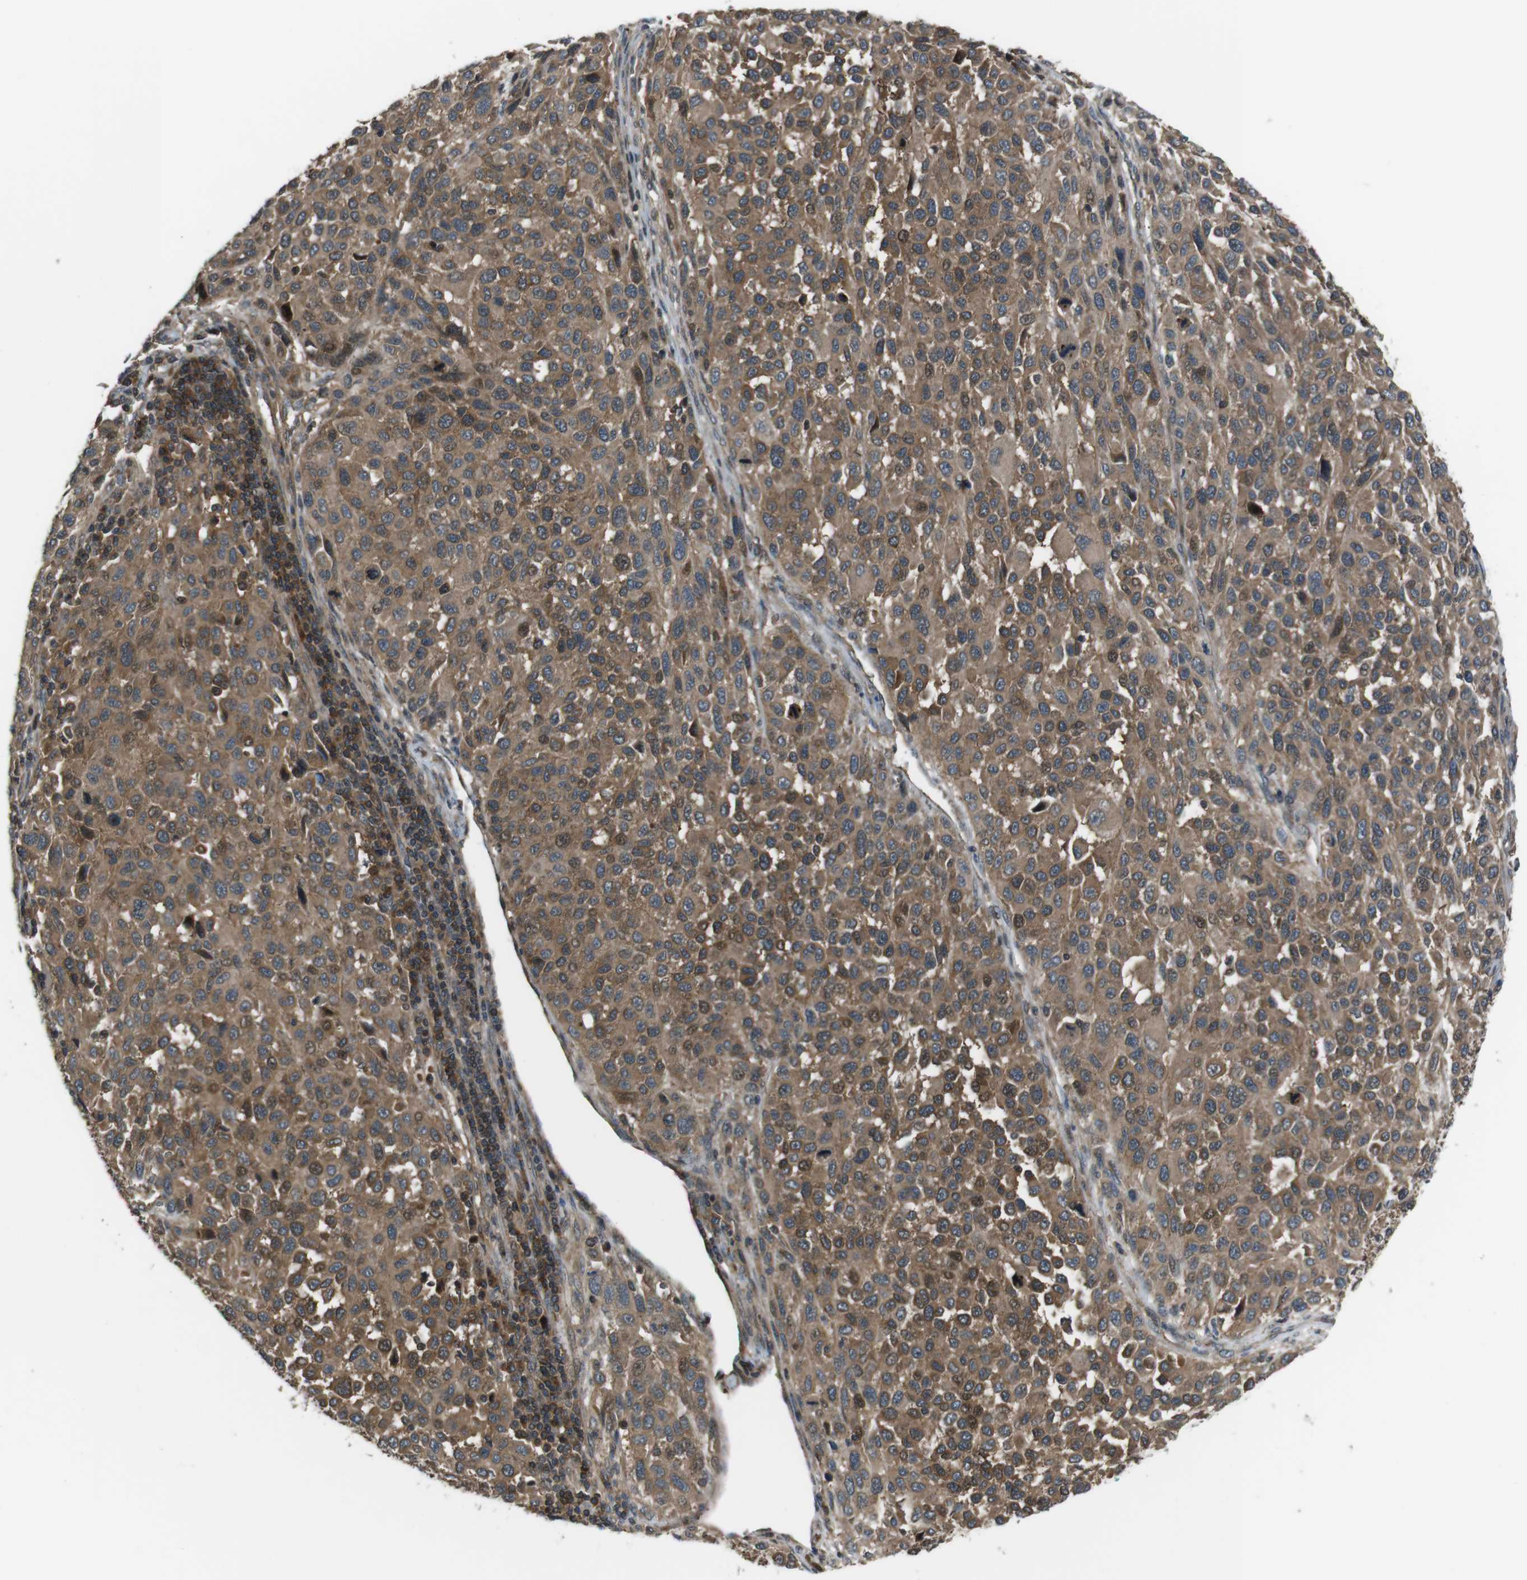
{"staining": {"intensity": "moderate", "quantity": ">75%", "location": "cytoplasmic/membranous"}, "tissue": "melanoma", "cell_type": "Tumor cells", "image_type": "cancer", "snomed": [{"axis": "morphology", "description": "Malignant melanoma, Metastatic site"}, {"axis": "topography", "description": "Lymph node"}], "caption": "Protein positivity by immunohistochemistry (IHC) exhibits moderate cytoplasmic/membranous positivity in approximately >75% of tumor cells in melanoma.", "gene": "SLC22A23", "patient": {"sex": "male", "age": 61}}